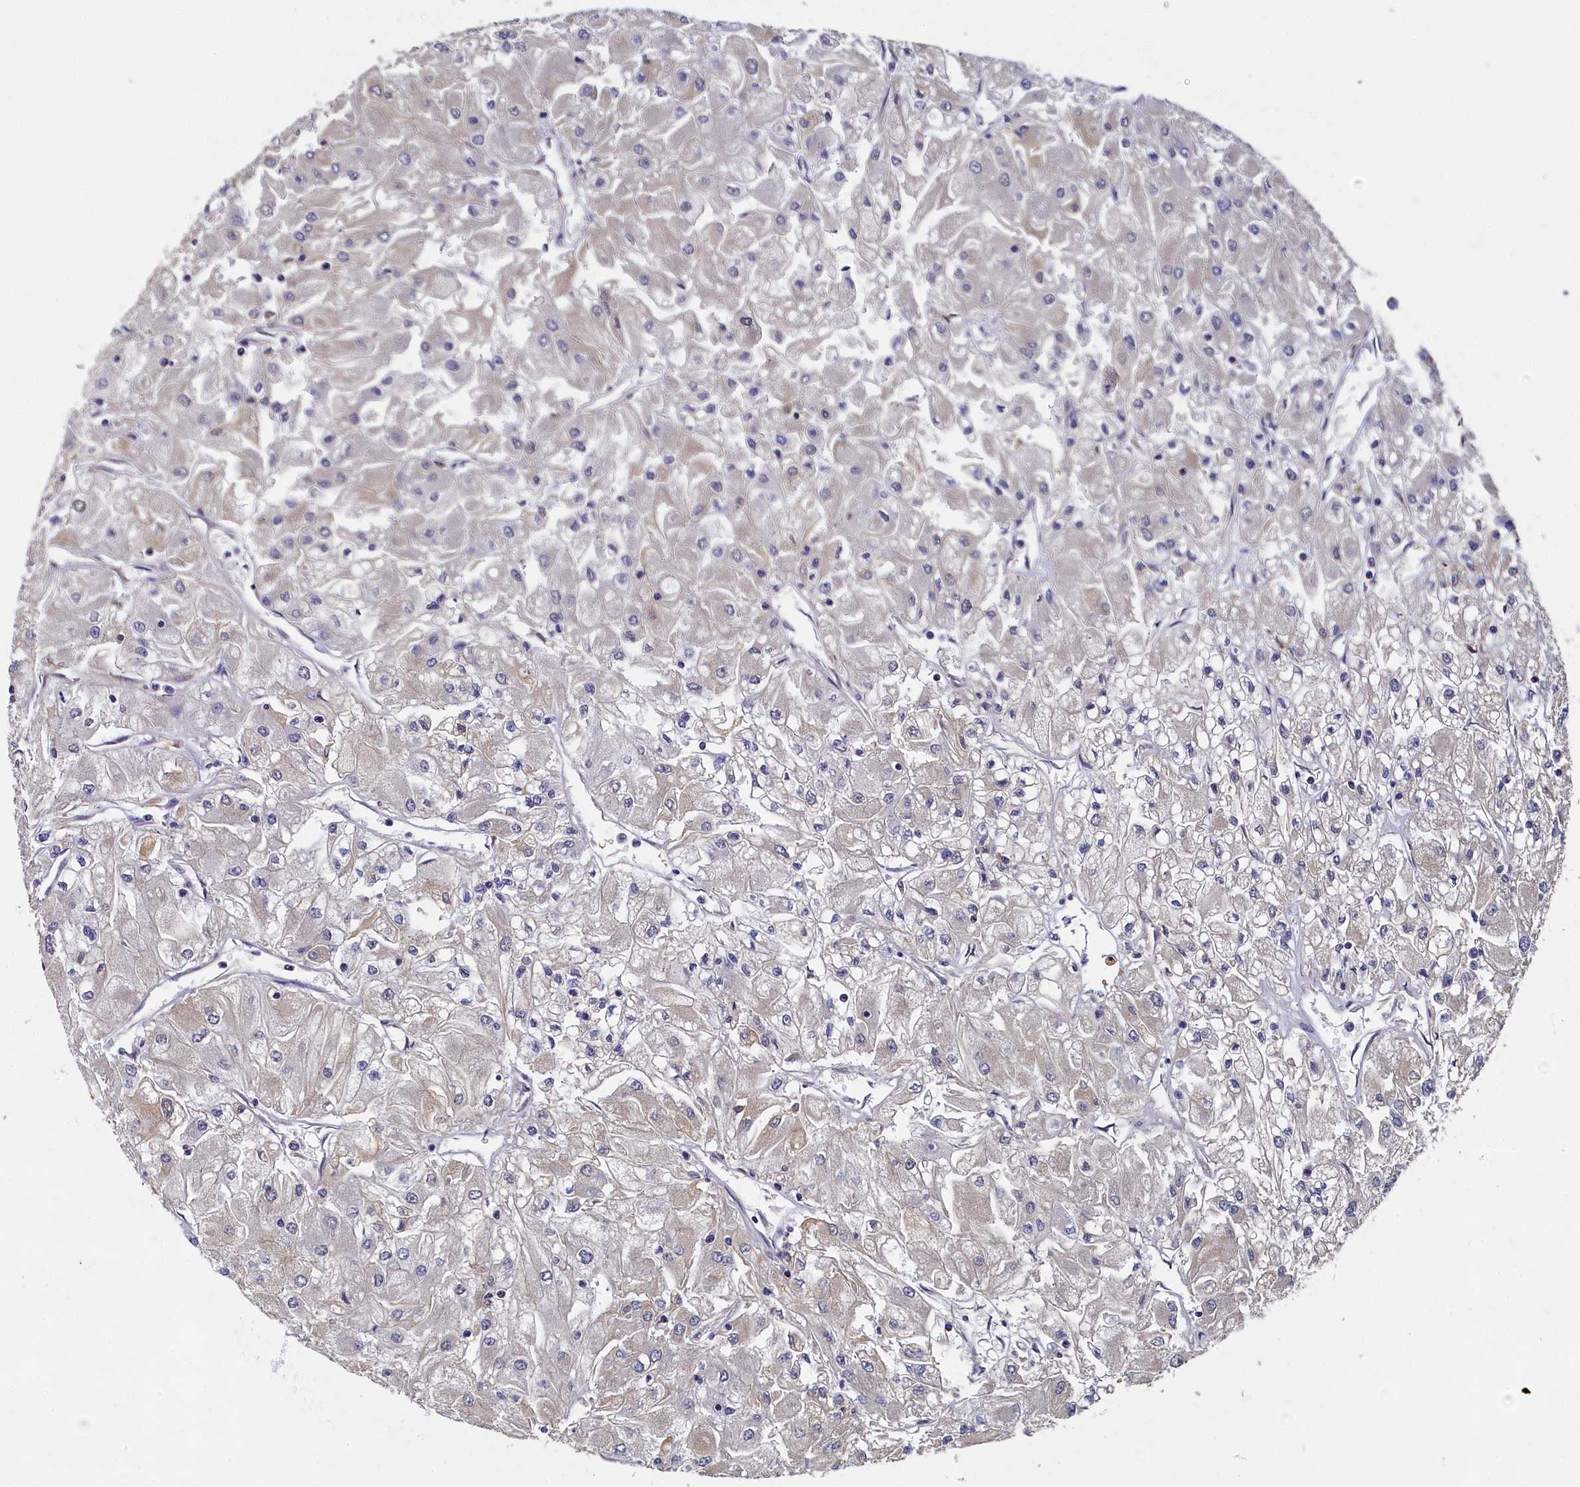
{"staining": {"intensity": "negative", "quantity": "none", "location": "none"}, "tissue": "renal cancer", "cell_type": "Tumor cells", "image_type": "cancer", "snomed": [{"axis": "morphology", "description": "Adenocarcinoma, NOS"}, {"axis": "topography", "description": "Kidney"}], "caption": "DAB (3,3'-diaminobenzidine) immunohistochemical staining of human renal cancer demonstrates no significant positivity in tumor cells. (IHC, brightfield microscopy, high magnification).", "gene": "TBCB", "patient": {"sex": "male", "age": 80}}